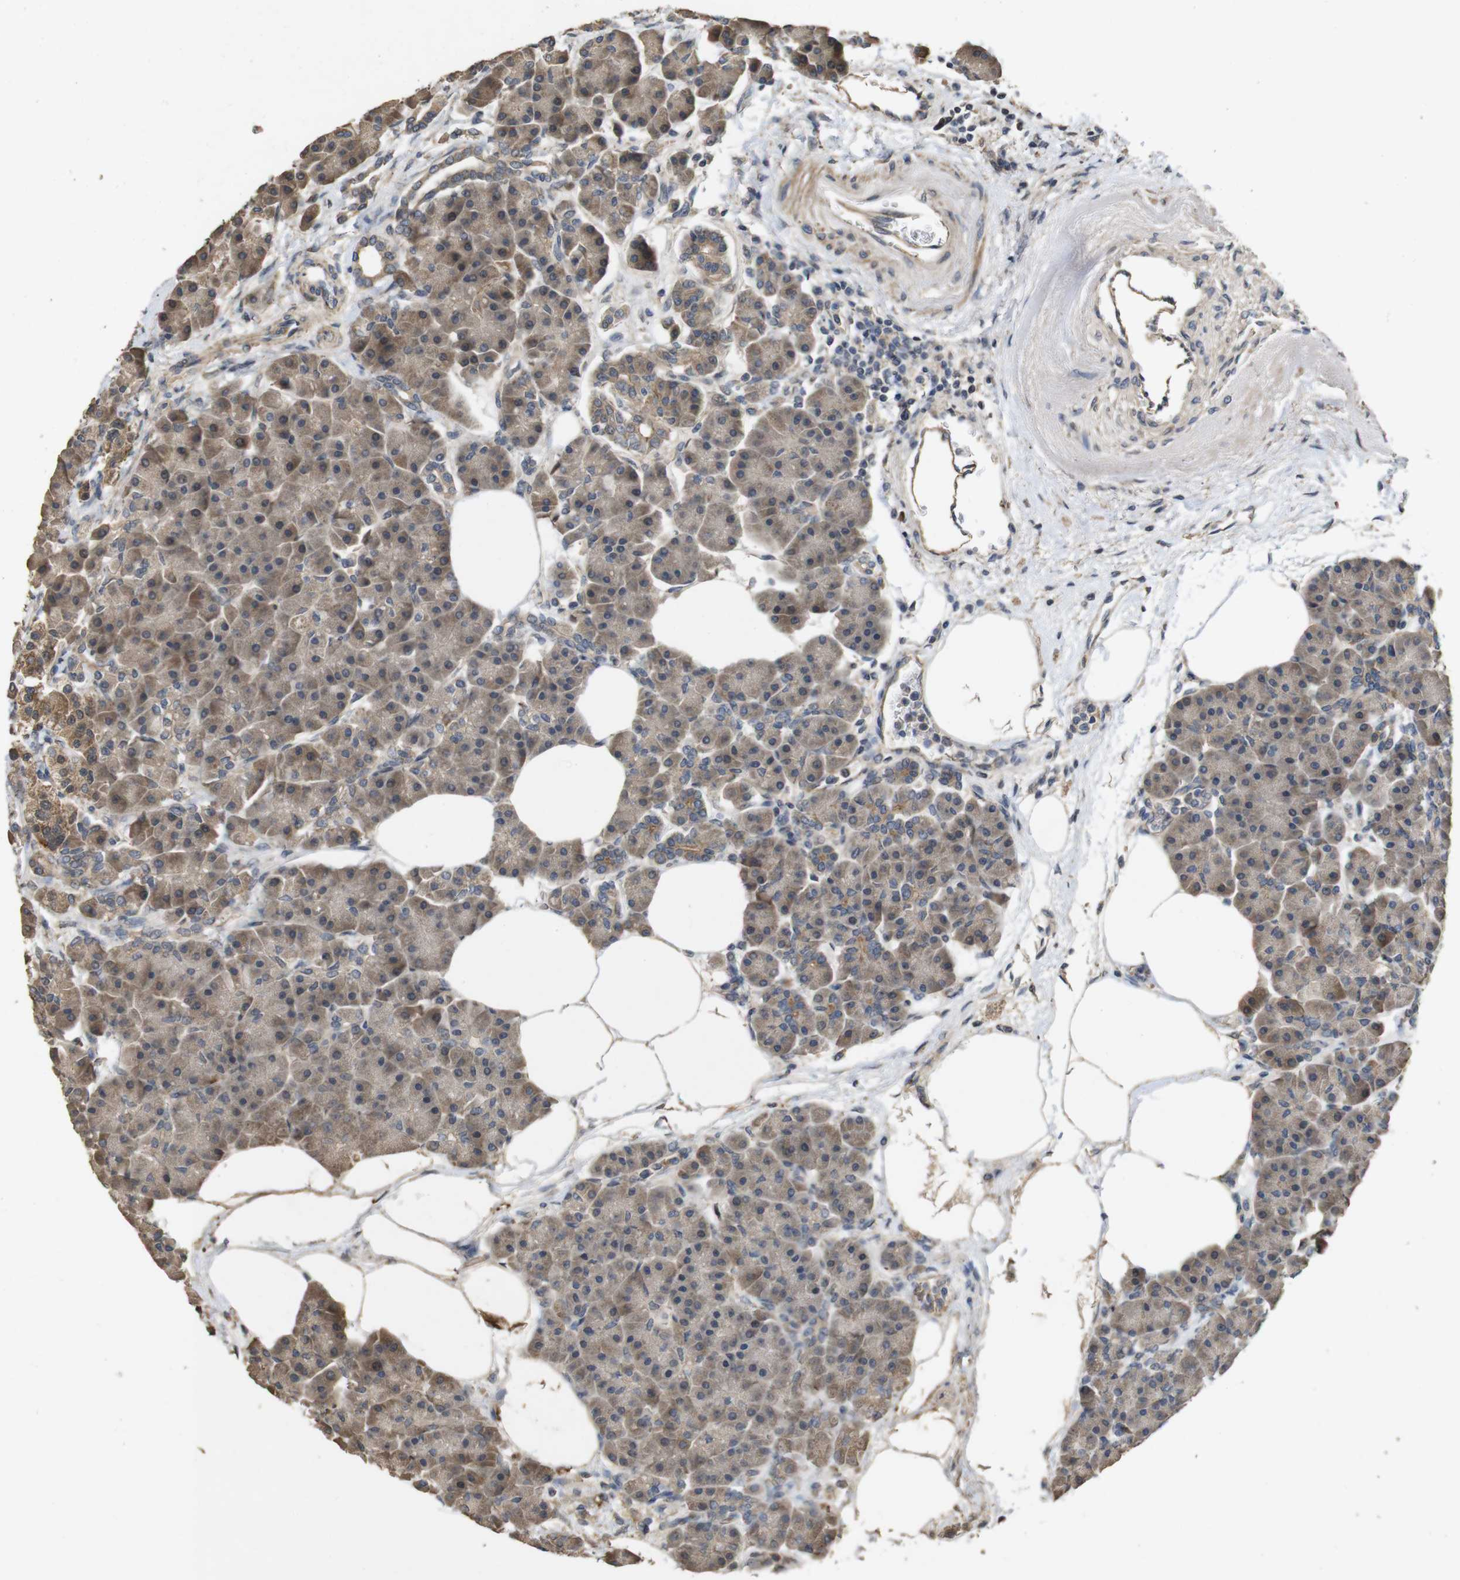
{"staining": {"intensity": "moderate", "quantity": ">75%", "location": "cytoplasmic/membranous"}, "tissue": "pancreas", "cell_type": "Exocrine glandular cells", "image_type": "normal", "snomed": [{"axis": "morphology", "description": "Normal tissue, NOS"}, {"axis": "topography", "description": "Pancreas"}], "caption": "Immunohistochemical staining of unremarkable human pancreas shows medium levels of moderate cytoplasmic/membranous expression in about >75% of exocrine glandular cells. The protein of interest is stained brown, and the nuclei are stained in blue (DAB (3,3'-diaminobenzidine) IHC with brightfield microscopy, high magnification).", "gene": "PCDHB10", "patient": {"sex": "female", "age": 70}}